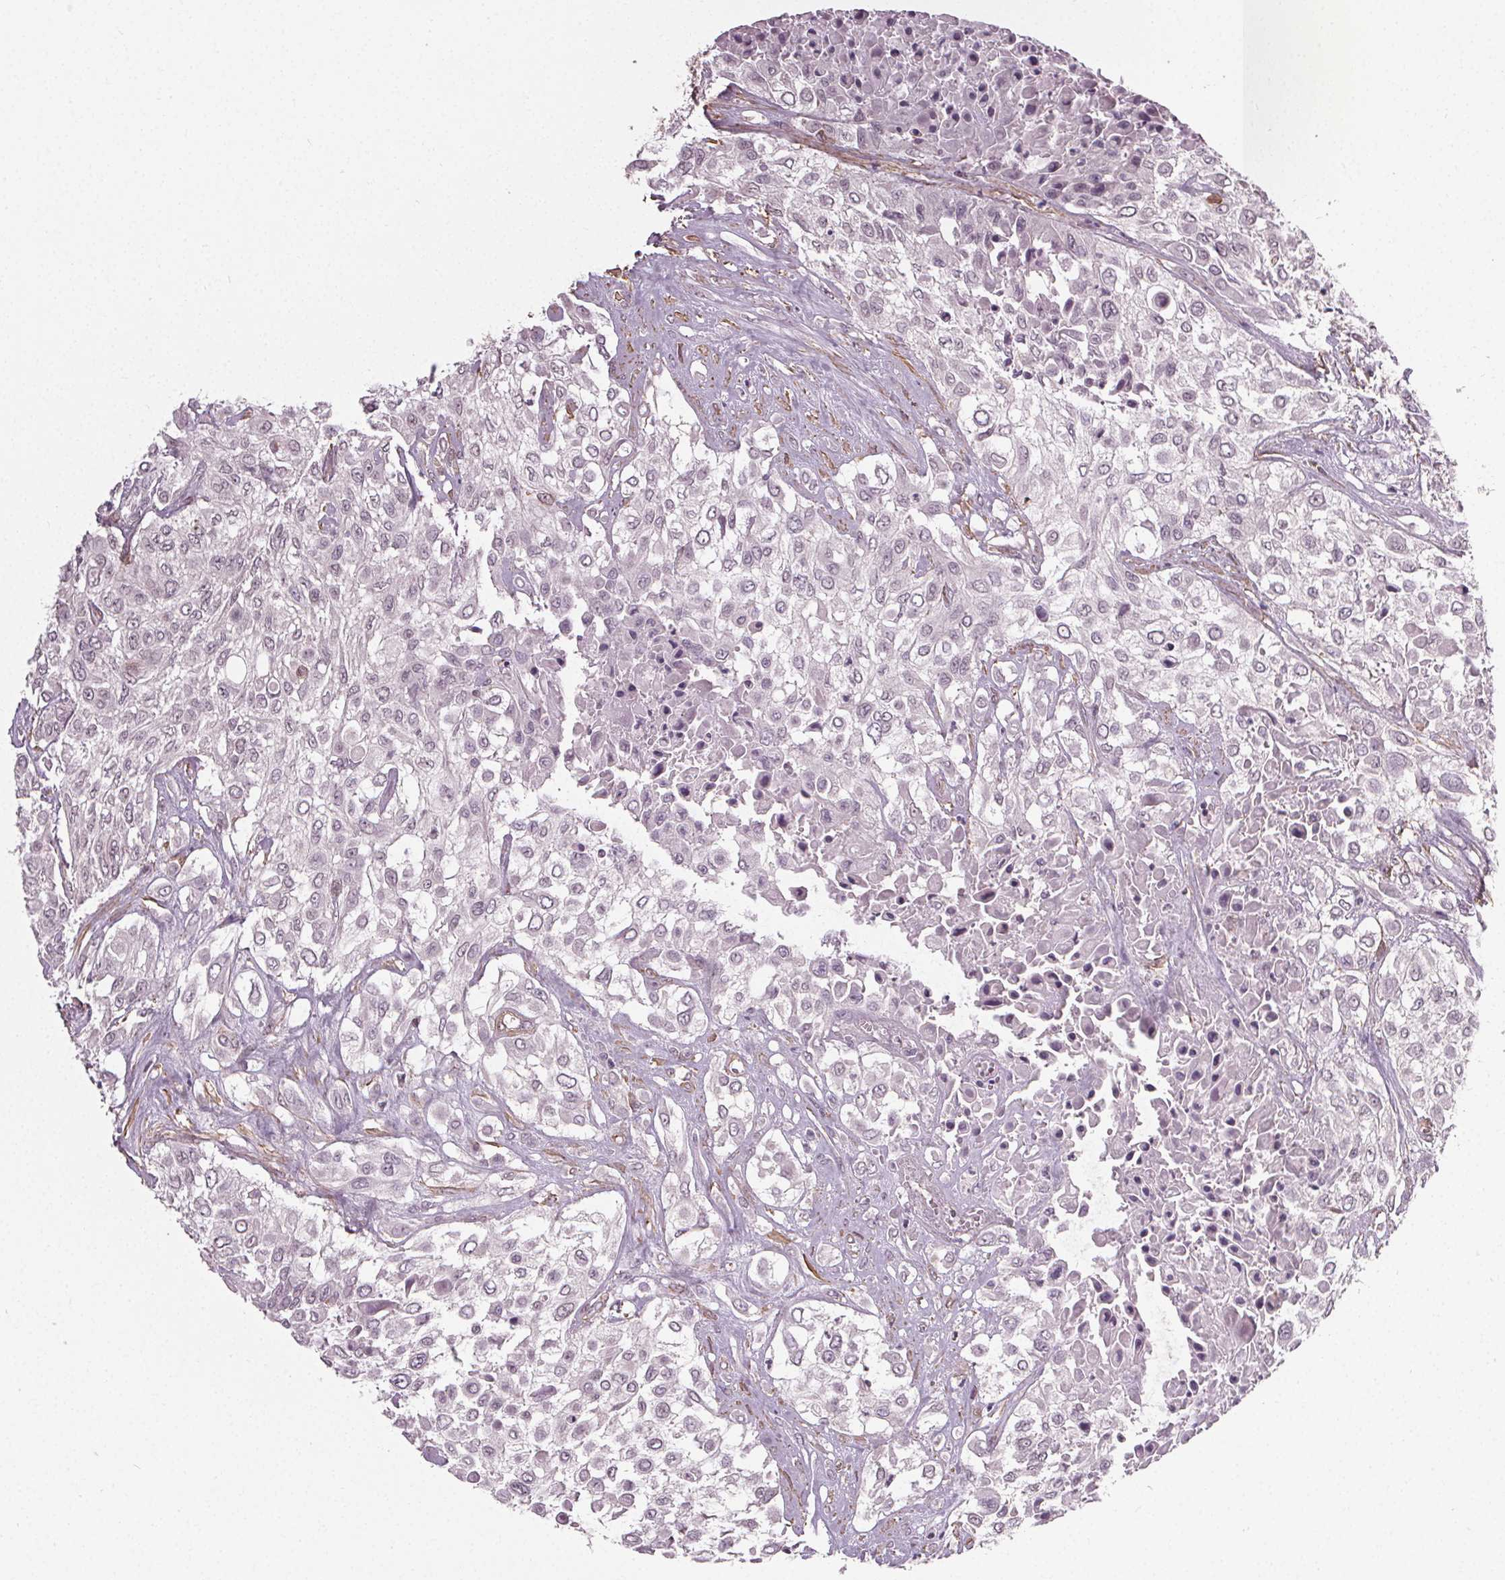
{"staining": {"intensity": "weak", "quantity": "25%-75%", "location": "nuclear"}, "tissue": "urothelial cancer", "cell_type": "Tumor cells", "image_type": "cancer", "snomed": [{"axis": "morphology", "description": "Urothelial carcinoma, High grade"}, {"axis": "topography", "description": "Urinary bladder"}], "caption": "A high-resolution image shows immunohistochemistry (IHC) staining of urothelial cancer, which reveals weak nuclear expression in about 25%-75% of tumor cells.", "gene": "PKP1", "patient": {"sex": "male", "age": 57}}